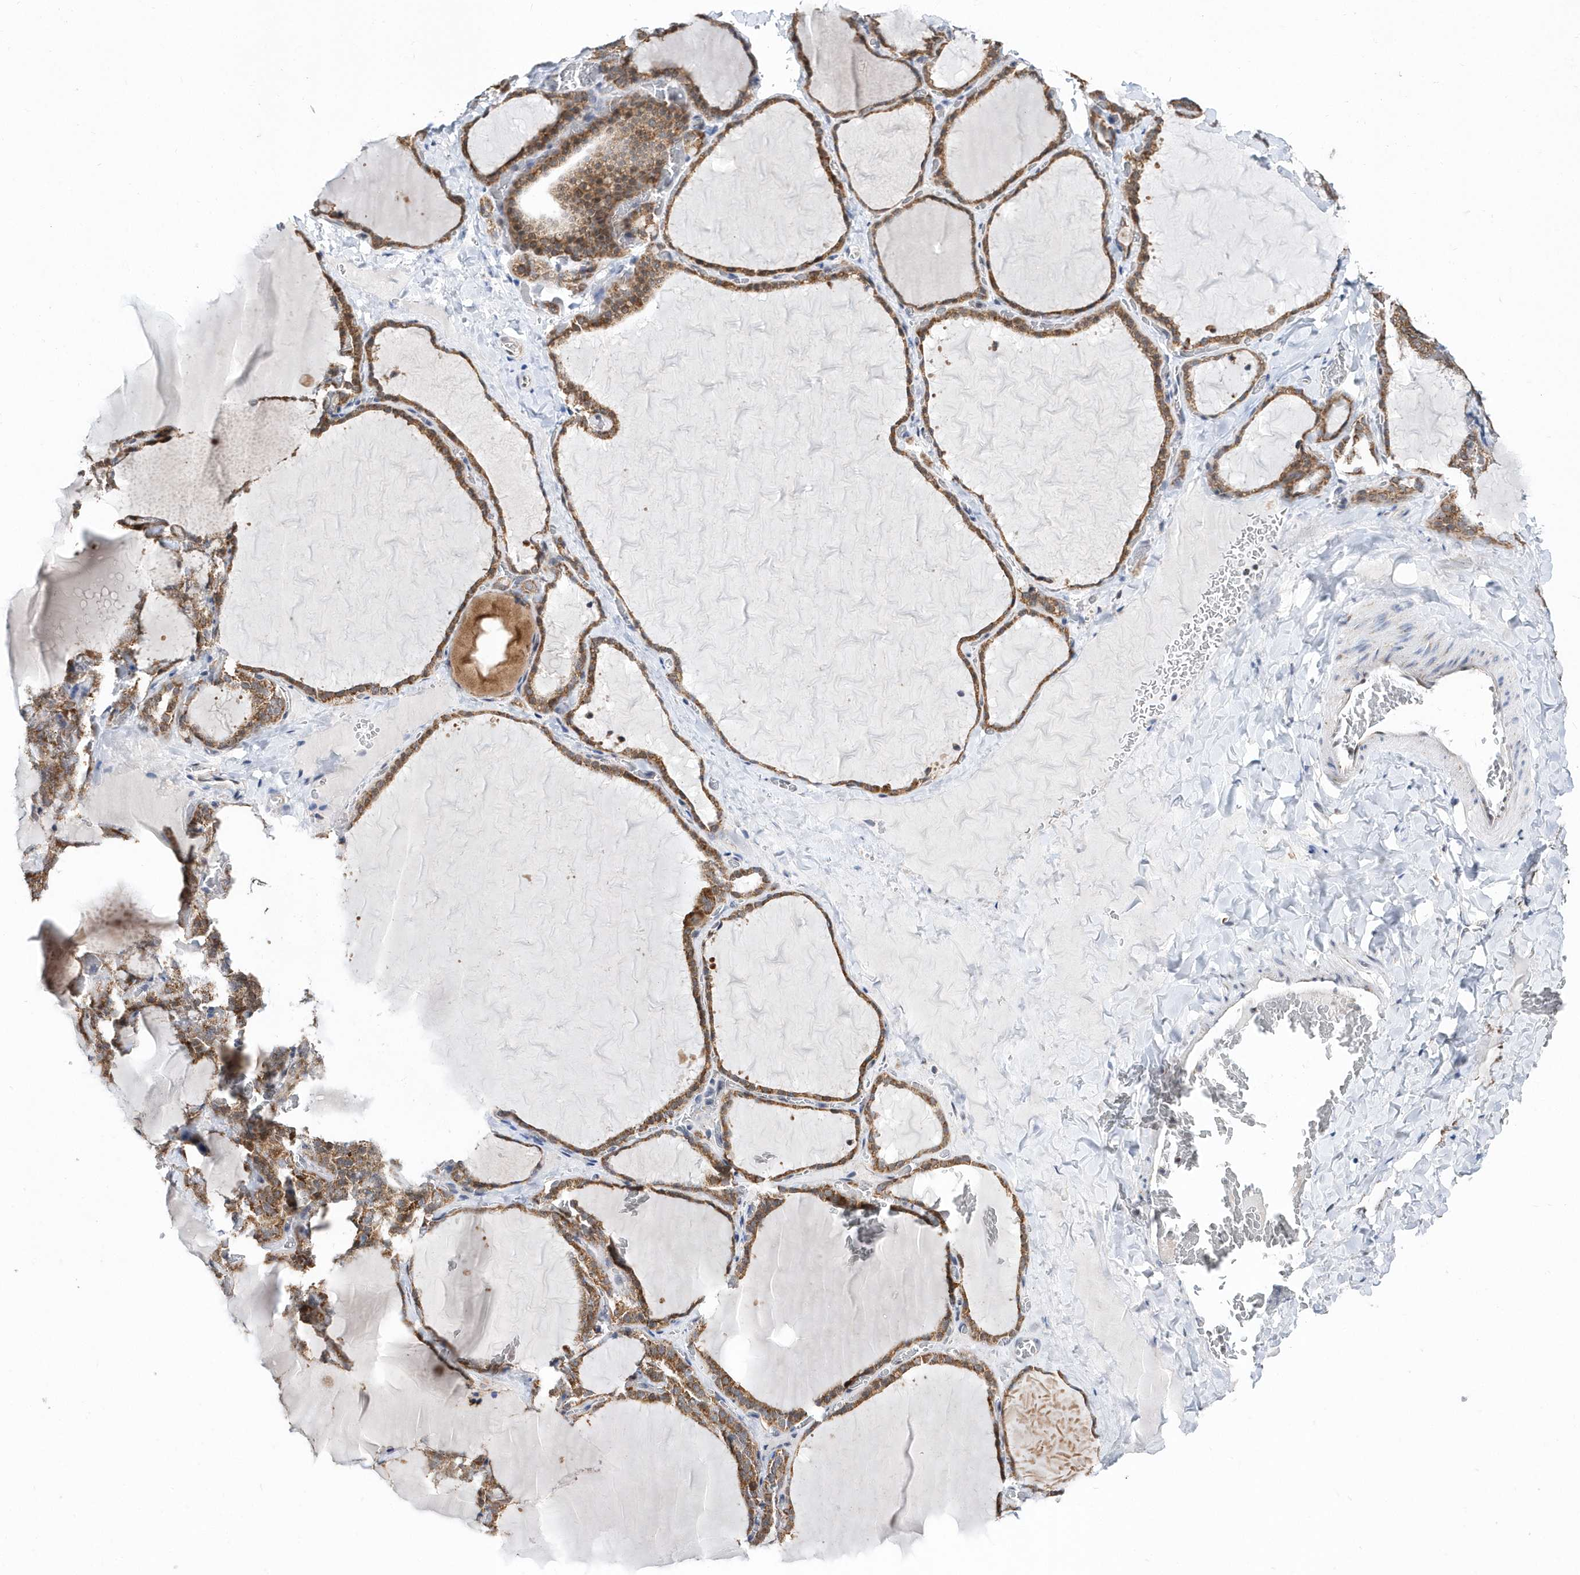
{"staining": {"intensity": "moderate", "quantity": ">75%", "location": "cytoplasmic/membranous"}, "tissue": "thyroid gland", "cell_type": "Glandular cells", "image_type": "normal", "snomed": [{"axis": "morphology", "description": "Normal tissue, NOS"}, {"axis": "topography", "description": "Thyroid gland"}], "caption": "This photomicrograph displays IHC staining of unremarkable thyroid gland, with medium moderate cytoplasmic/membranous staining in approximately >75% of glandular cells.", "gene": "SPATA5", "patient": {"sex": "female", "age": 22}}